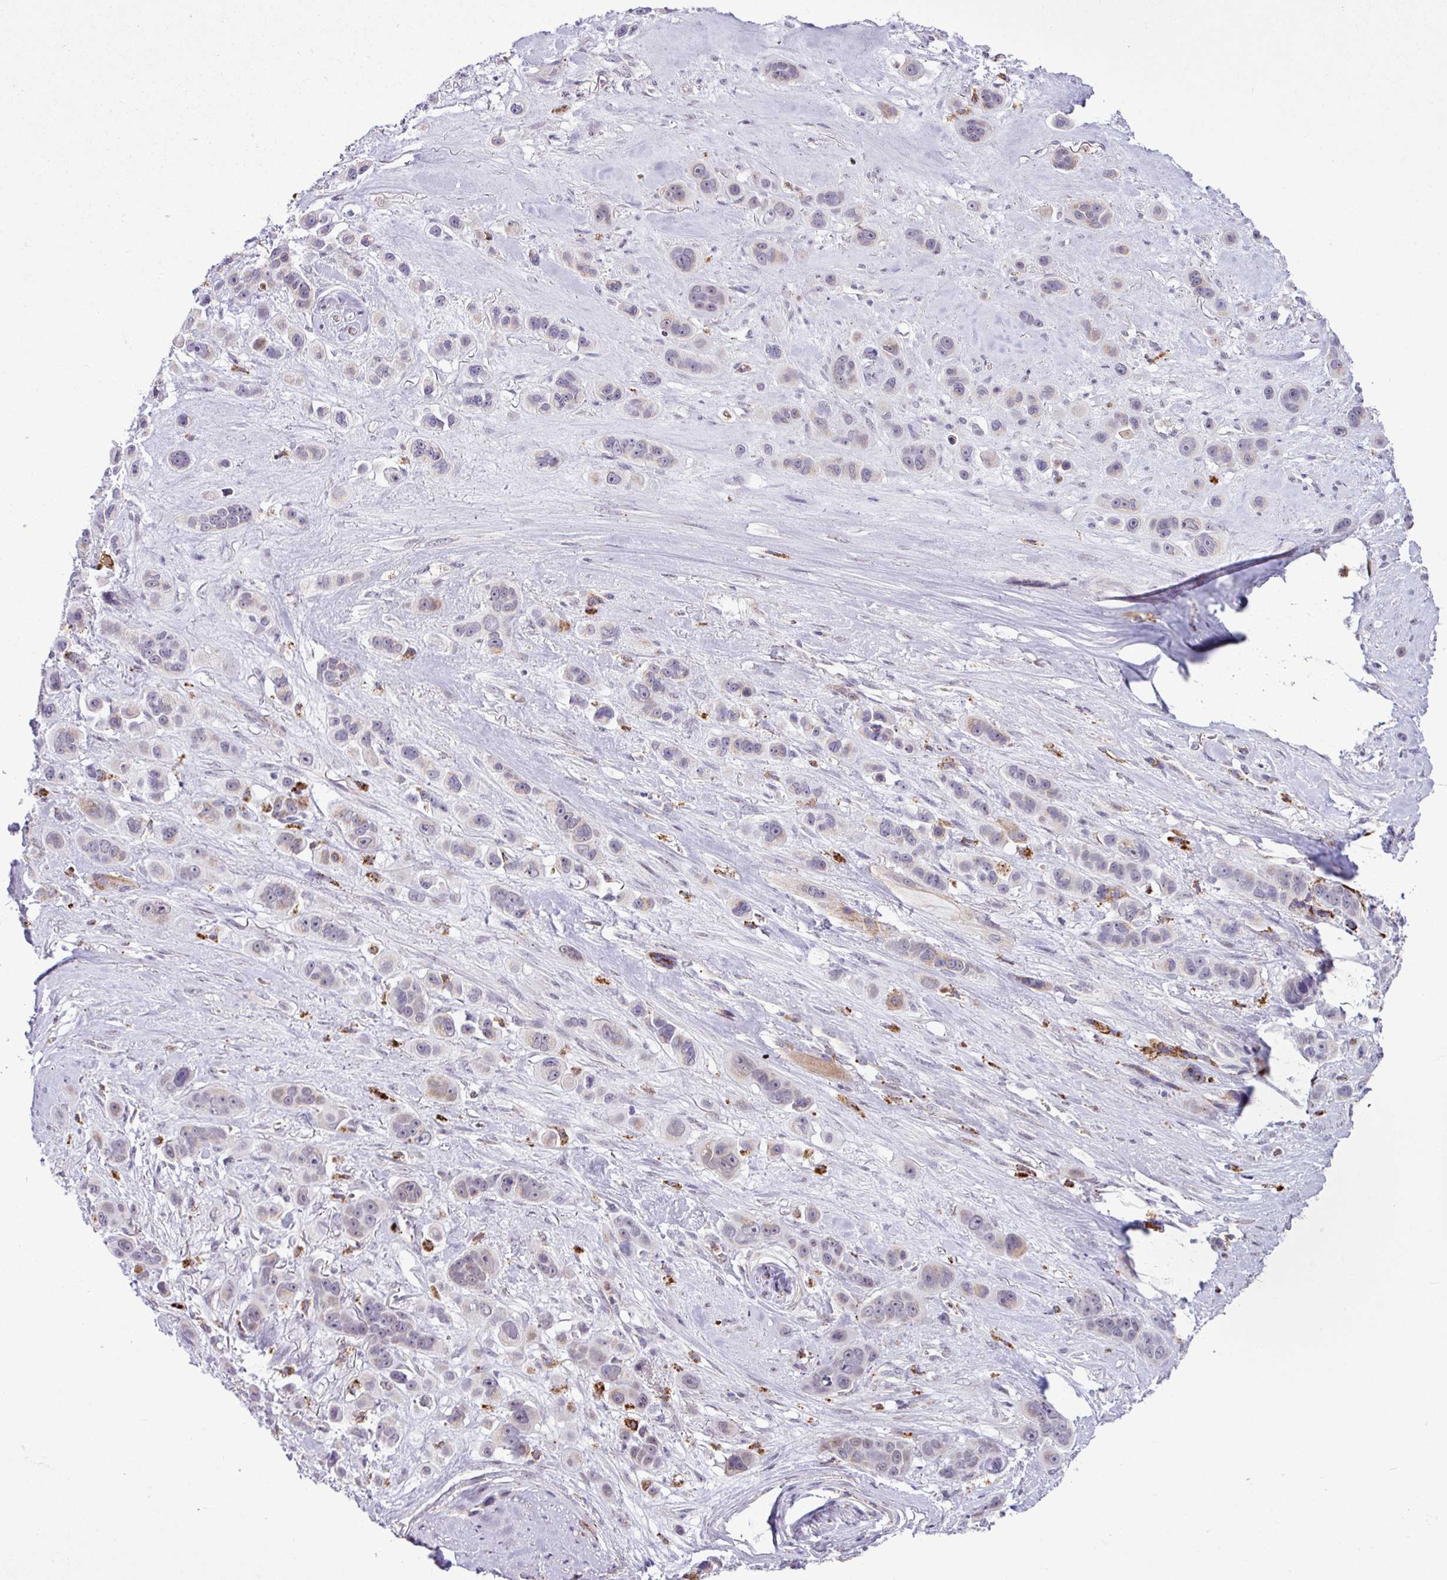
{"staining": {"intensity": "weak", "quantity": "<25%", "location": "cytoplasmic/membranous"}, "tissue": "skin cancer", "cell_type": "Tumor cells", "image_type": "cancer", "snomed": [{"axis": "morphology", "description": "Squamous cell carcinoma, NOS"}, {"axis": "topography", "description": "Skin"}], "caption": "Skin squamous cell carcinoma stained for a protein using immunohistochemistry (IHC) demonstrates no positivity tumor cells.", "gene": "SGPP1", "patient": {"sex": "male", "age": 67}}